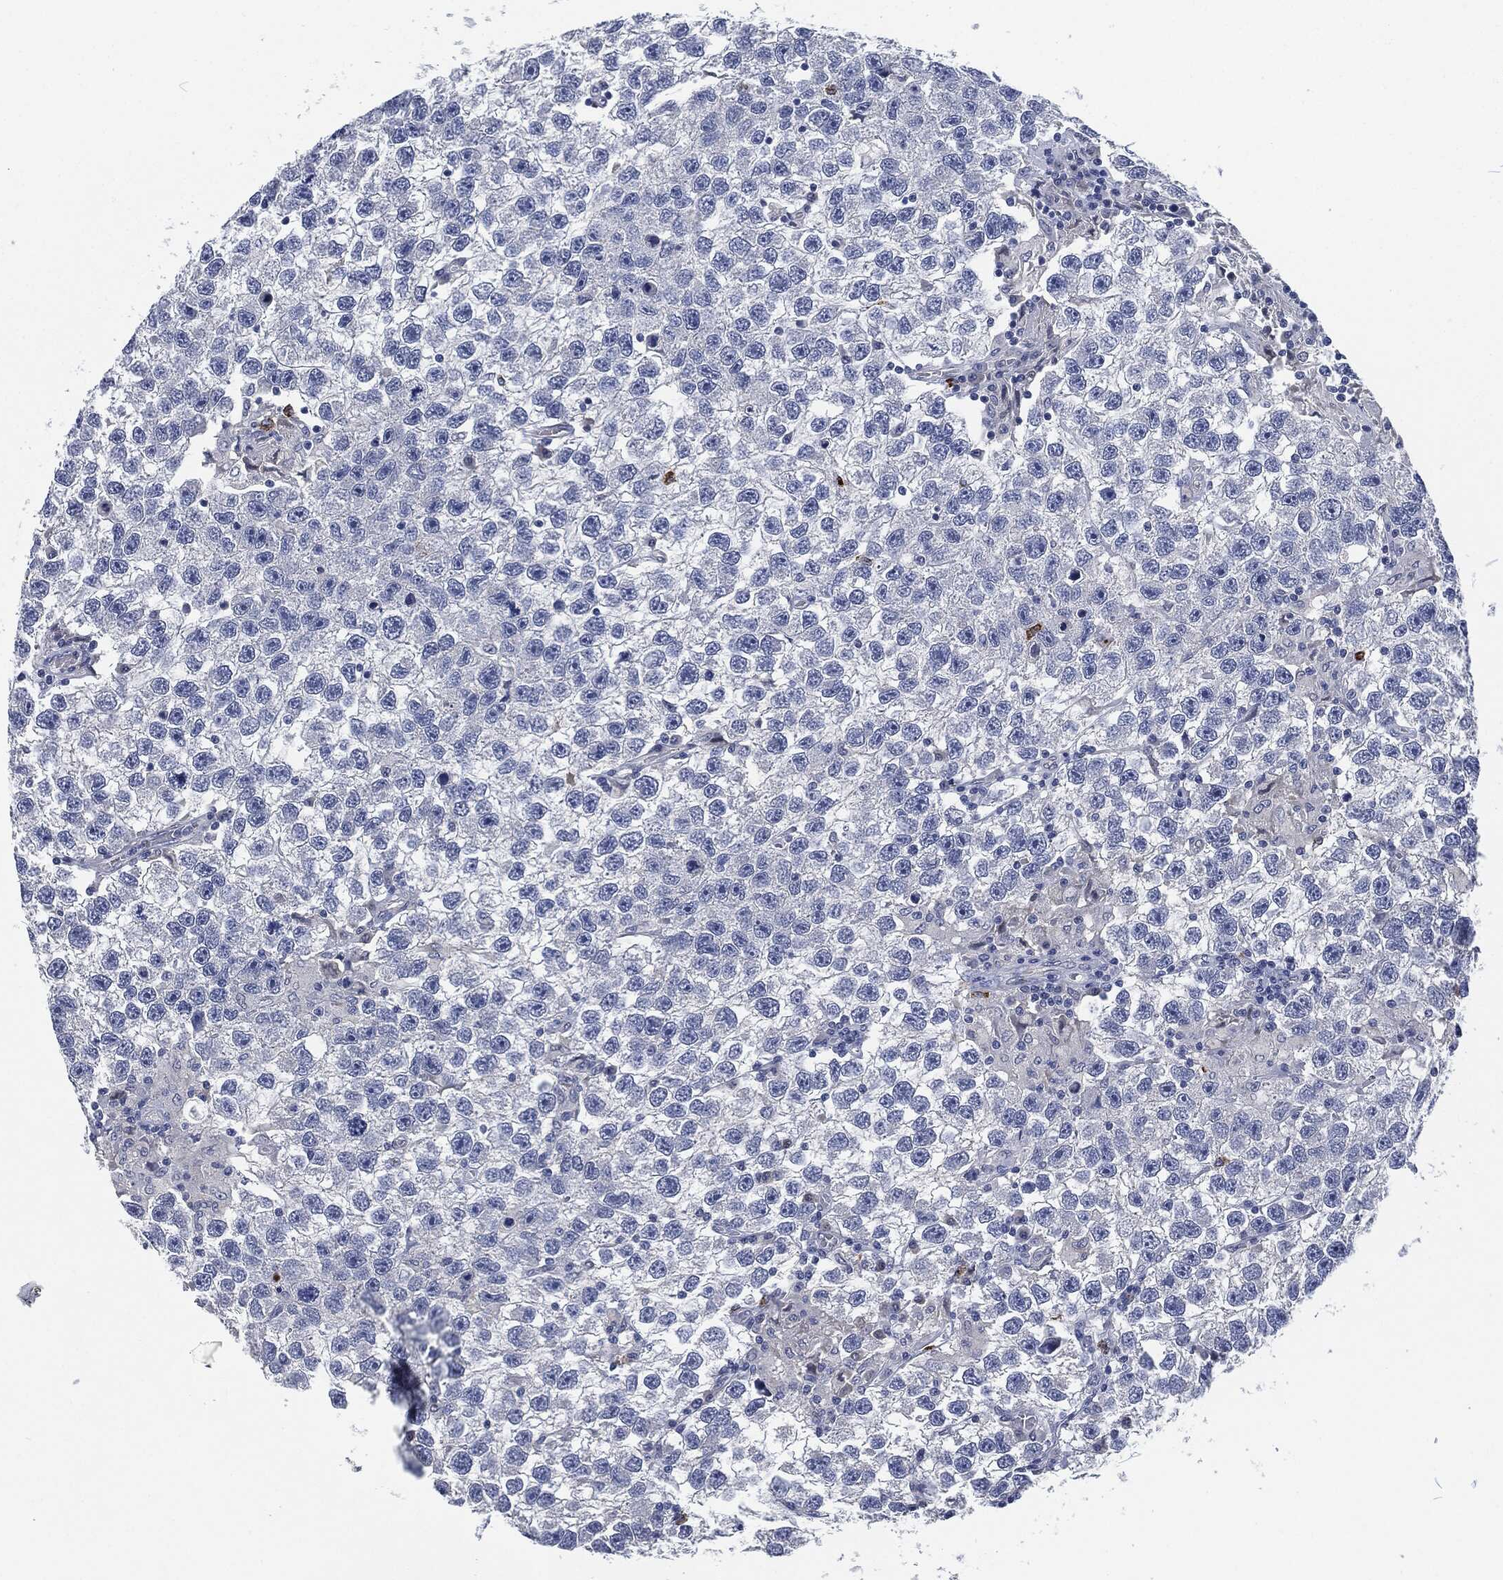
{"staining": {"intensity": "negative", "quantity": "none", "location": "none"}, "tissue": "testis cancer", "cell_type": "Tumor cells", "image_type": "cancer", "snomed": [{"axis": "morphology", "description": "Seminoma, NOS"}, {"axis": "topography", "description": "Testis"}], "caption": "Seminoma (testis) was stained to show a protein in brown. There is no significant staining in tumor cells.", "gene": "MPO", "patient": {"sex": "male", "age": 26}}